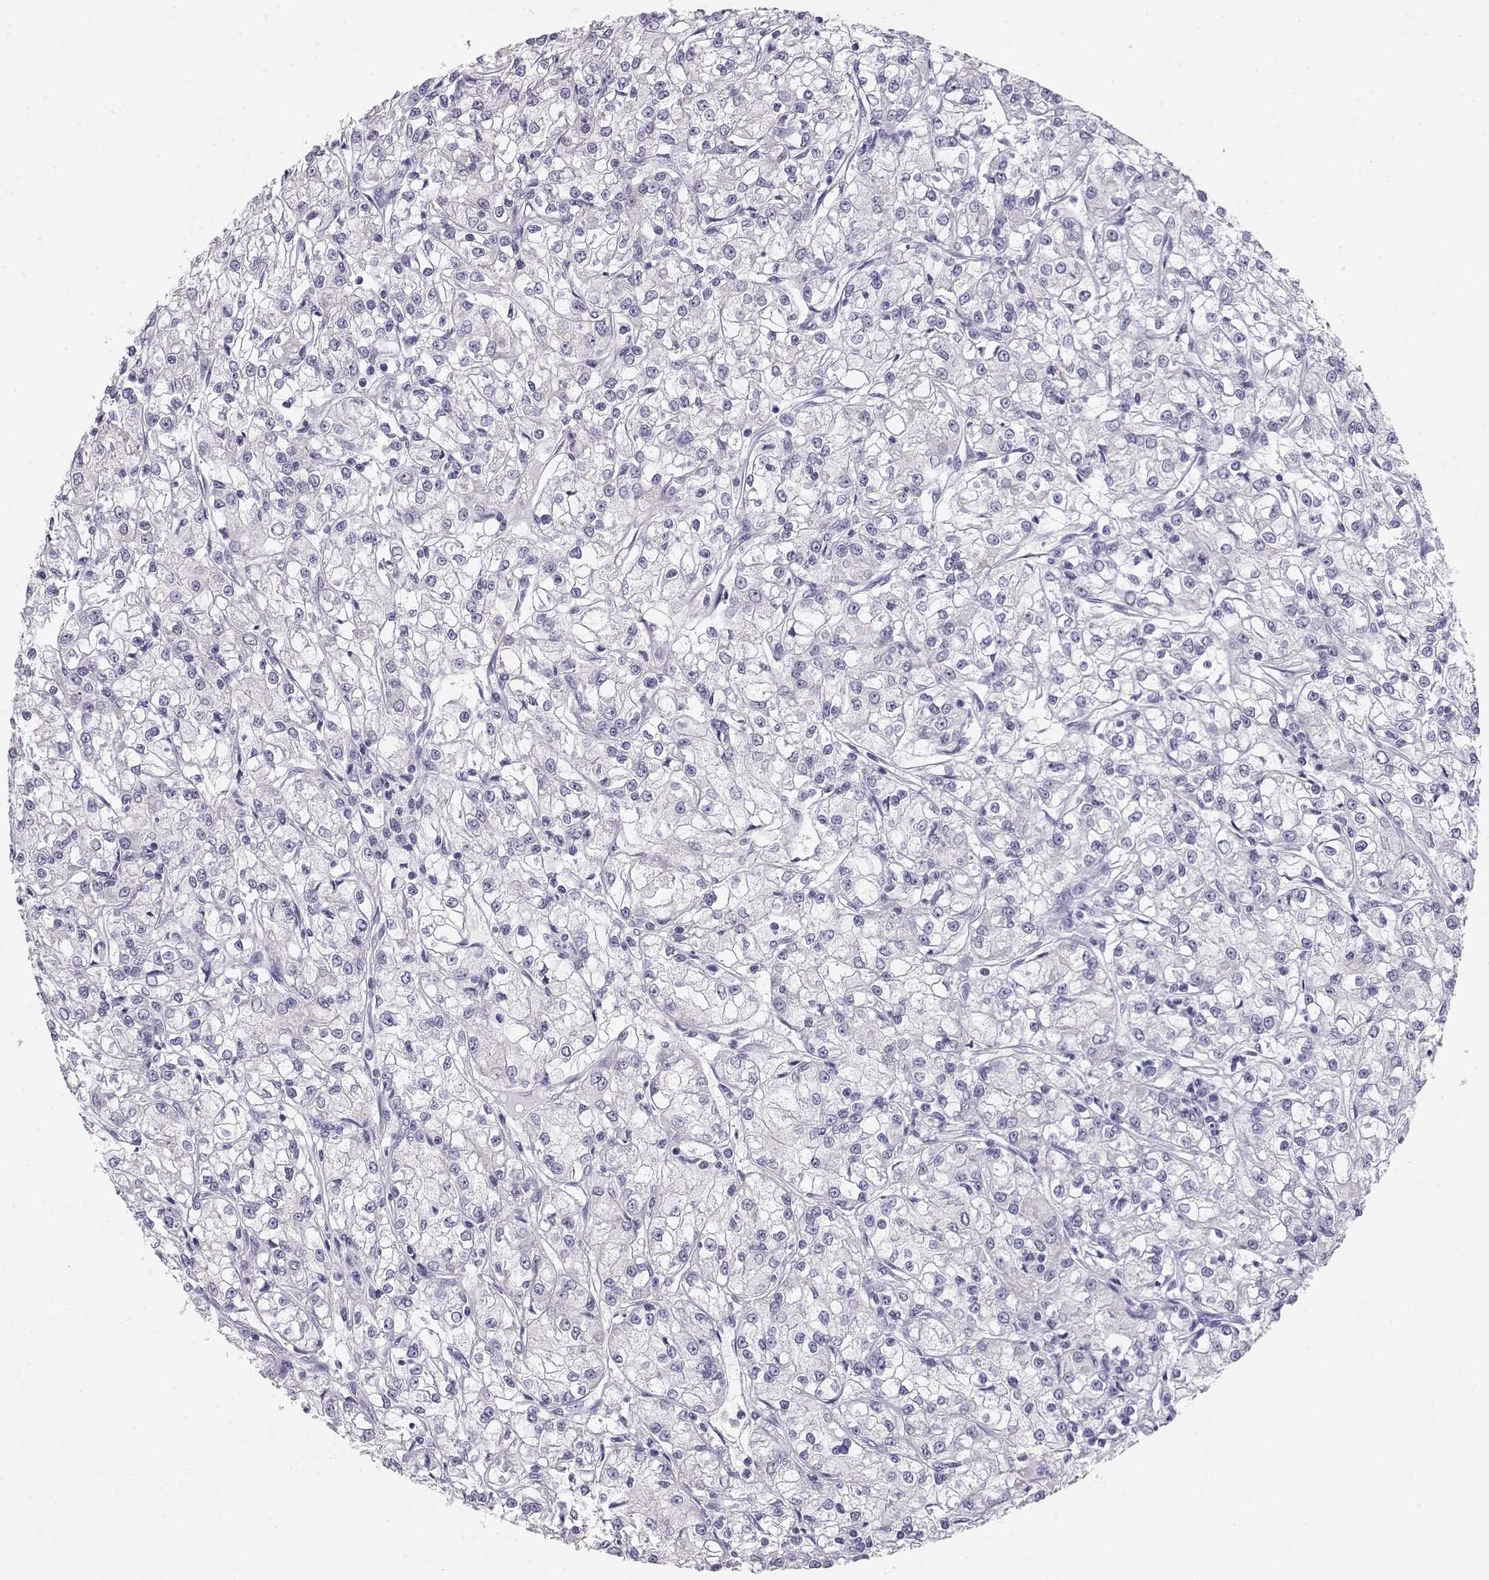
{"staining": {"intensity": "negative", "quantity": "none", "location": "none"}, "tissue": "renal cancer", "cell_type": "Tumor cells", "image_type": "cancer", "snomed": [{"axis": "morphology", "description": "Adenocarcinoma, NOS"}, {"axis": "topography", "description": "Kidney"}], "caption": "The histopathology image exhibits no significant expression in tumor cells of renal cancer (adenocarcinoma).", "gene": "MAGEC1", "patient": {"sex": "female", "age": 59}}